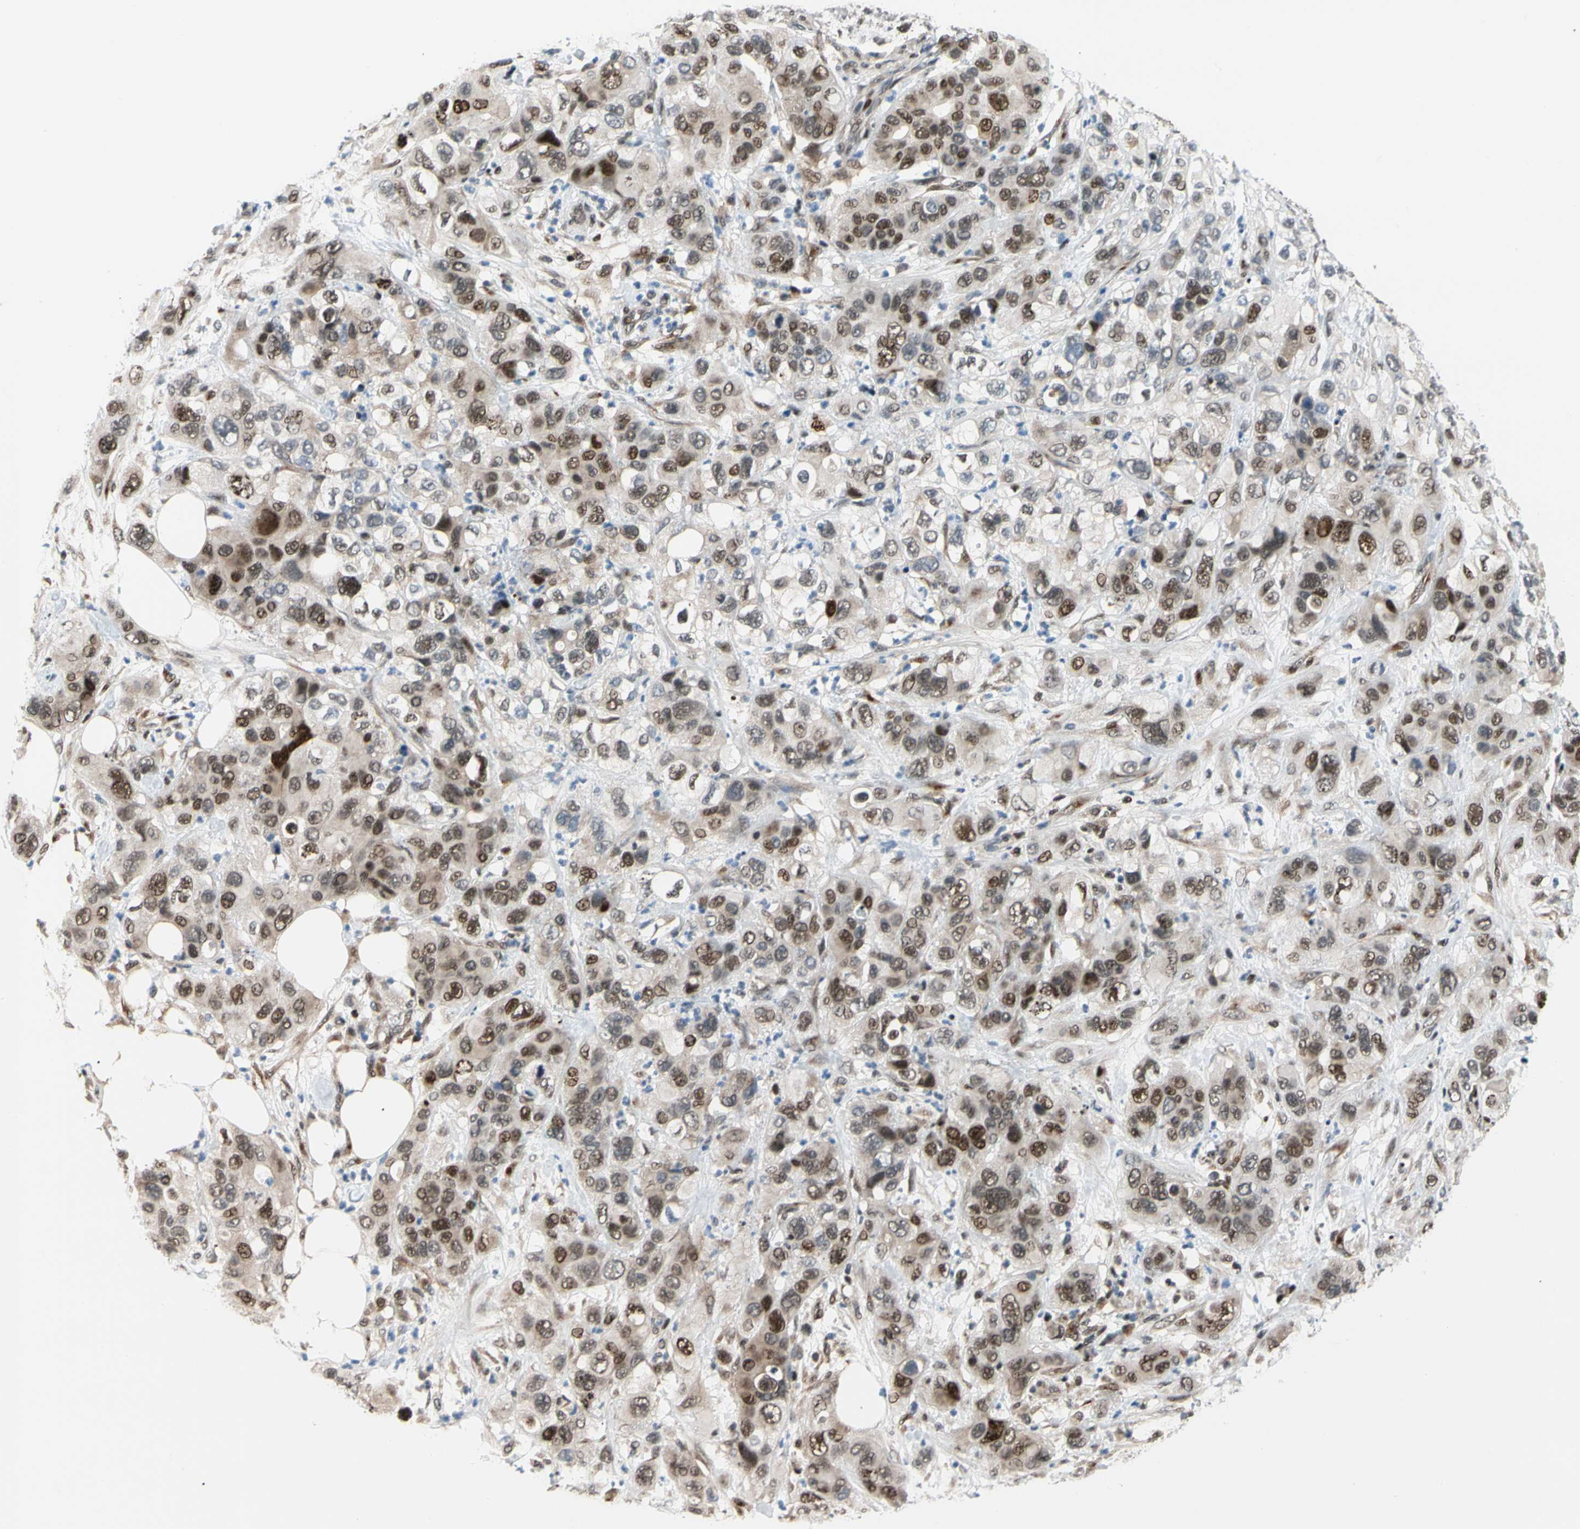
{"staining": {"intensity": "moderate", "quantity": "25%-75%", "location": "nuclear"}, "tissue": "pancreatic cancer", "cell_type": "Tumor cells", "image_type": "cancer", "snomed": [{"axis": "morphology", "description": "Adenocarcinoma, NOS"}, {"axis": "topography", "description": "Pancreas"}], "caption": "This photomicrograph reveals immunohistochemistry (IHC) staining of pancreatic cancer (adenocarcinoma), with medium moderate nuclear staining in about 25%-75% of tumor cells.", "gene": "E2F1", "patient": {"sex": "female", "age": 71}}